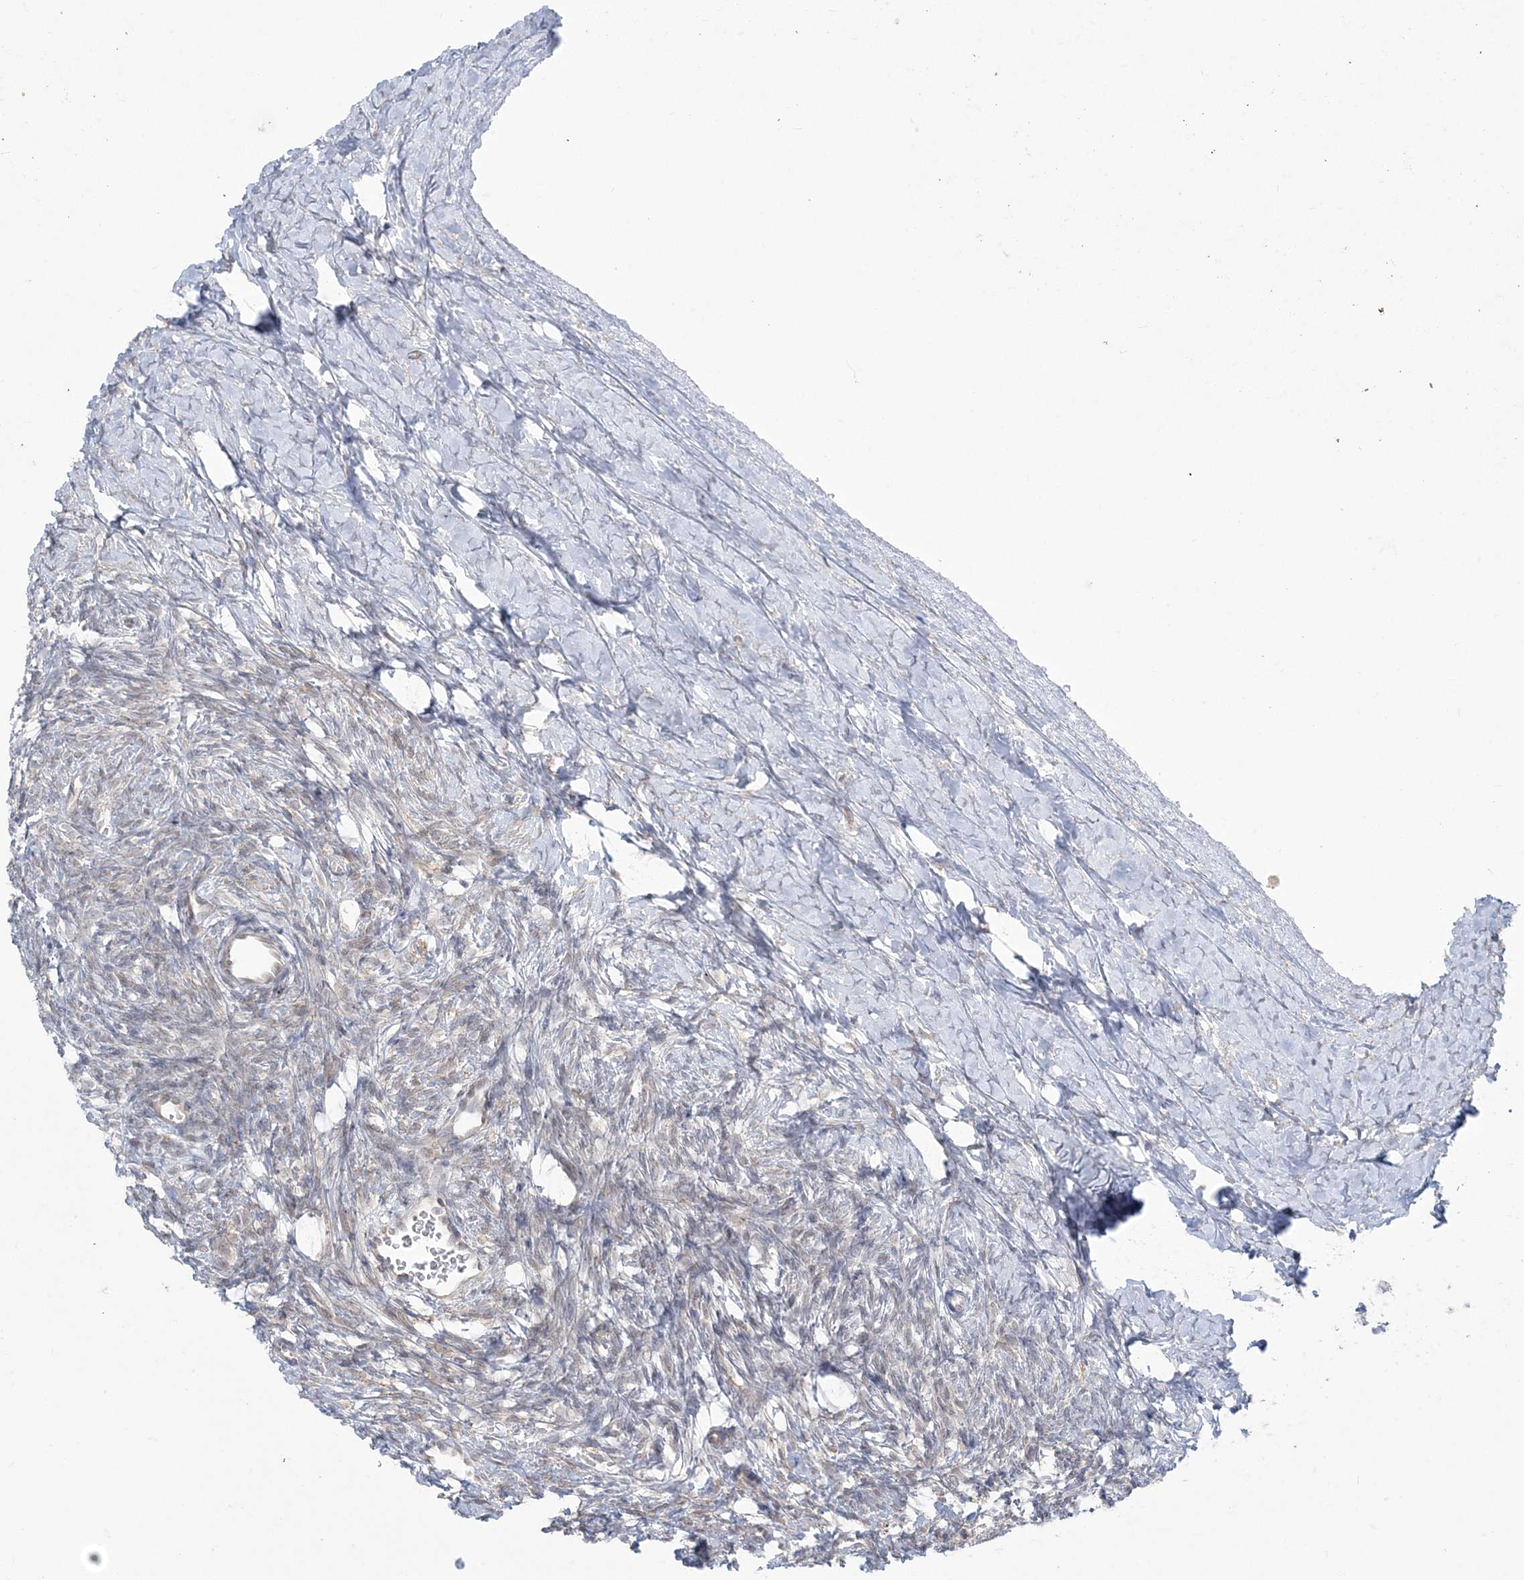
{"staining": {"intensity": "weak", "quantity": "25%-75%", "location": "cytoplasmic/membranous"}, "tissue": "ovary", "cell_type": "Ovarian stroma cells", "image_type": "normal", "snomed": [{"axis": "morphology", "description": "Normal tissue, NOS"}, {"axis": "morphology", "description": "Developmental malformation"}, {"axis": "topography", "description": "Ovary"}], "caption": "IHC staining of normal ovary, which demonstrates low levels of weak cytoplasmic/membranous expression in approximately 25%-75% of ovarian stroma cells indicating weak cytoplasmic/membranous protein positivity. The staining was performed using DAB (brown) for protein detection and nuclei were counterstained in hematoxylin (blue).", "gene": "ZC3H6", "patient": {"sex": "female", "age": 39}}